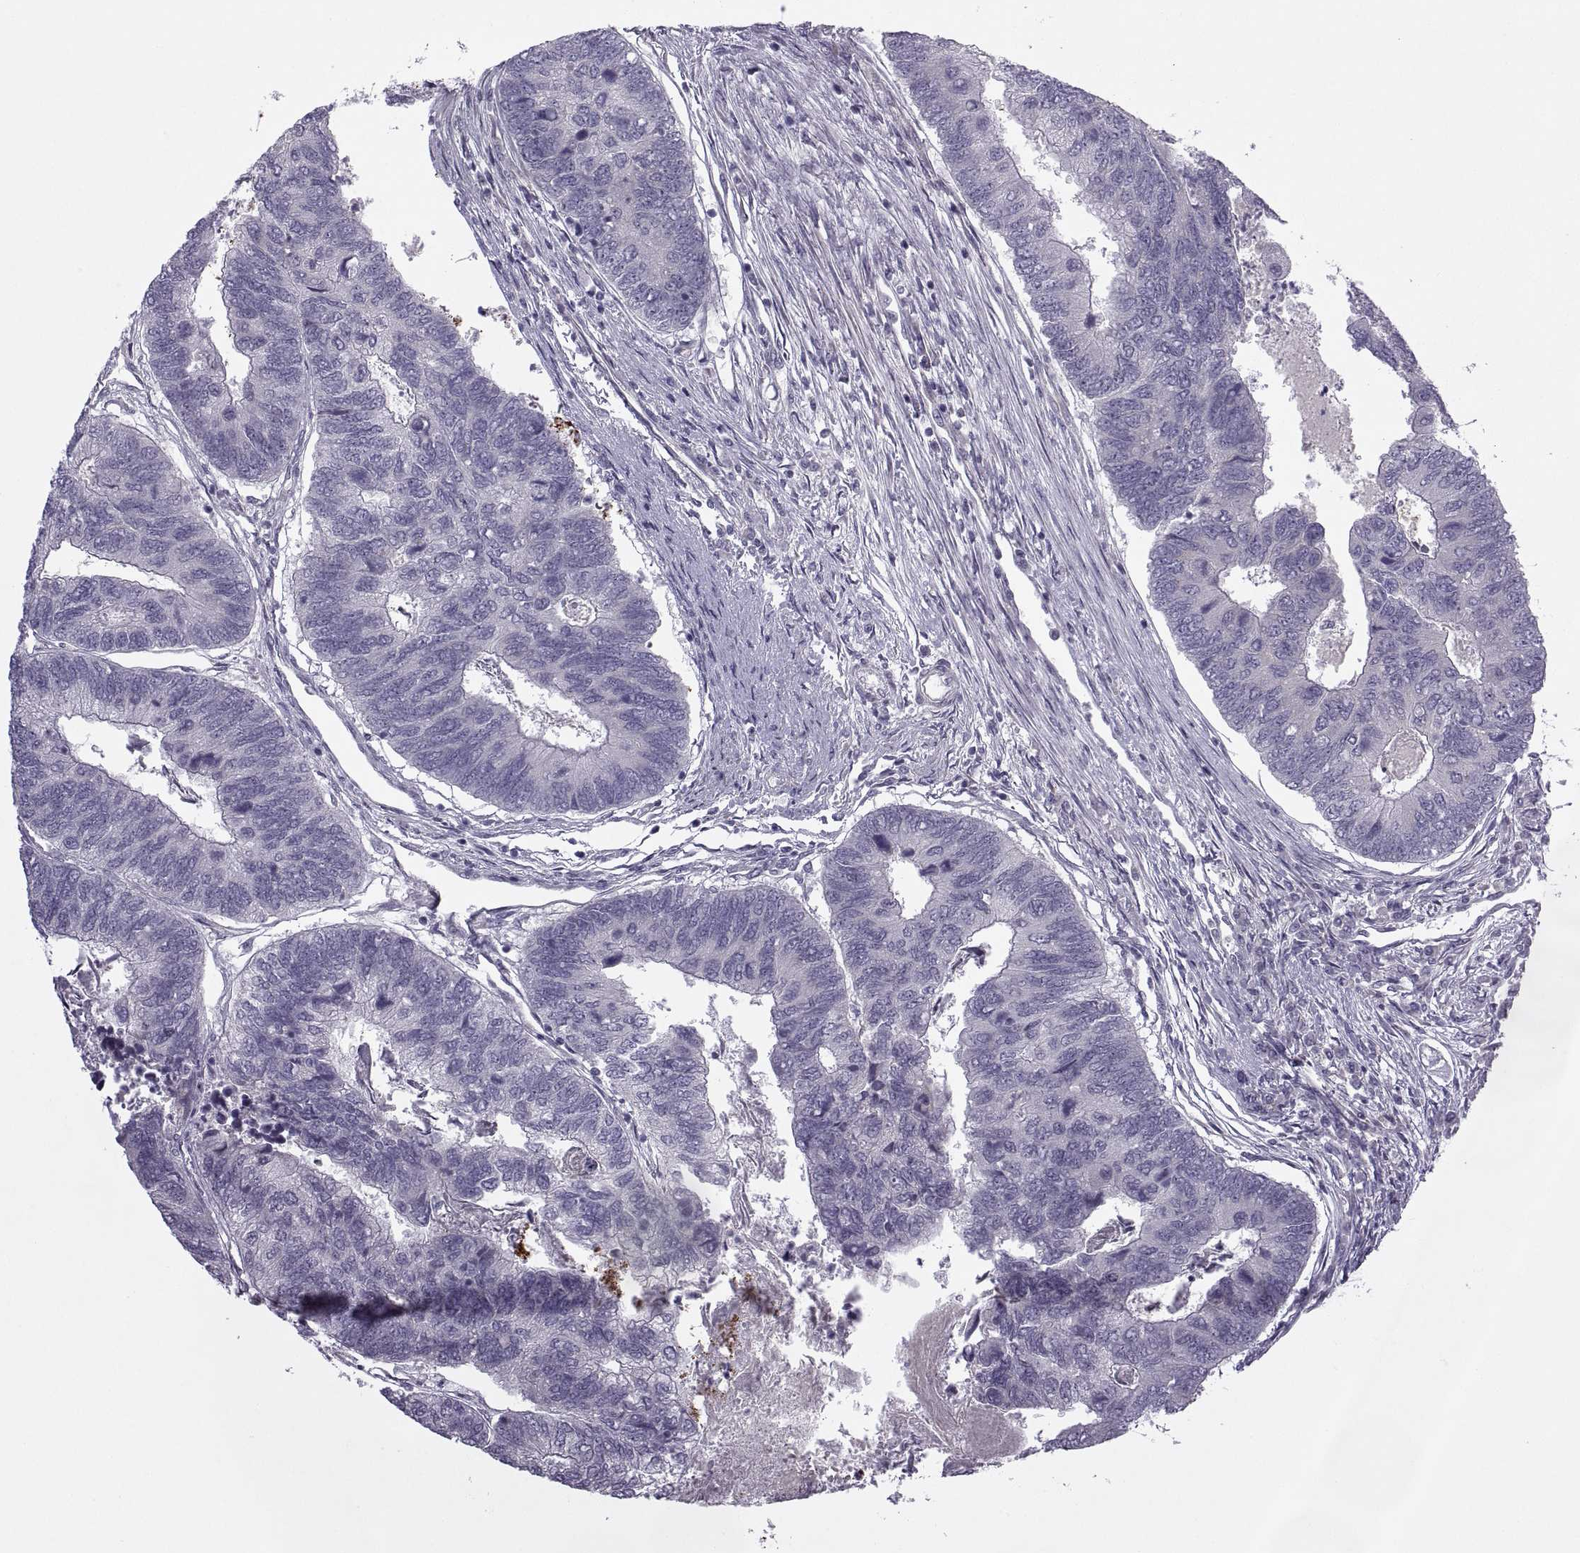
{"staining": {"intensity": "negative", "quantity": "none", "location": "none"}, "tissue": "colorectal cancer", "cell_type": "Tumor cells", "image_type": "cancer", "snomed": [{"axis": "morphology", "description": "Adenocarcinoma, NOS"}, {"axis": "topography", "description": "Colon"}], "caption": "Immunohistochemistry of human colorectal adenocarcinoma displays no expression in tumor cells.", "gene": "RIPK4", "patient": {"sex": "female", "age": 67}}